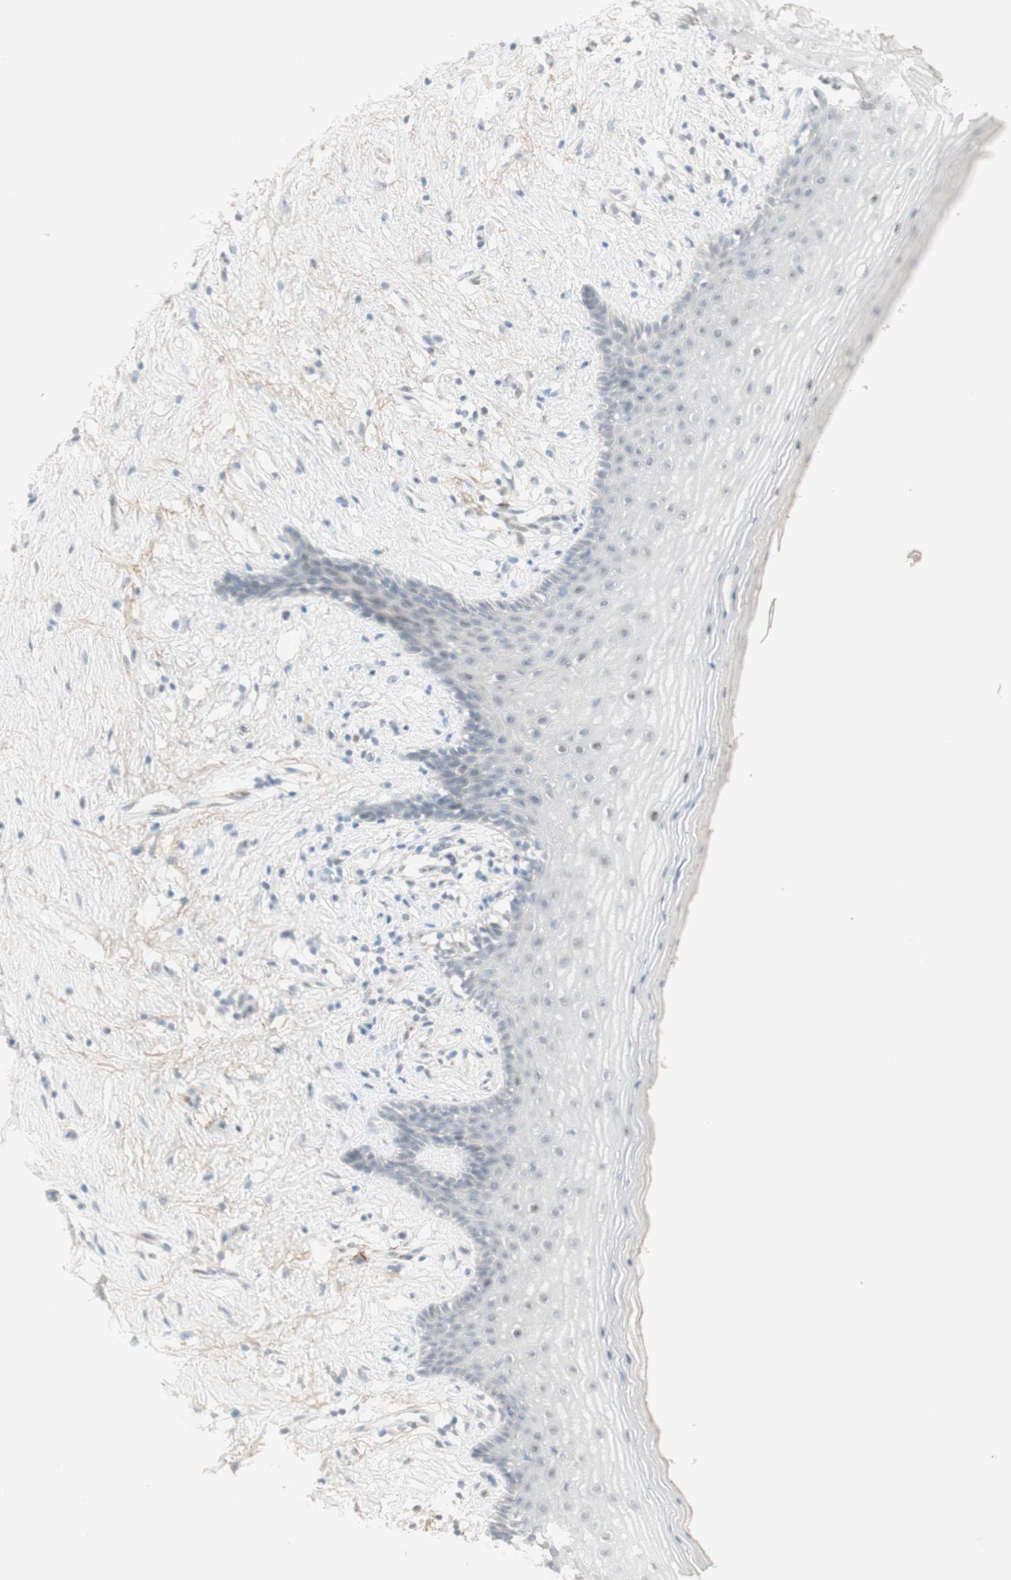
{"staining": {"intensity": "negative", "quantity": "none", "location": "none"}, "tissue": "vagina", "cell_type": "Squamous epithelial cells", "image_type": "normal", "snomed": [{"axis": "morphology", "description": "Normal tissue, NOS"}, {"axis": "topography", "description": "Vagina"}], "caption": "Immunohistochemistry (IHC) of normal human vagina exhibits no expression in squamous epithelial cells.", "gene": "MUC3A", "patient": {"sex": "female", "age": 44}}